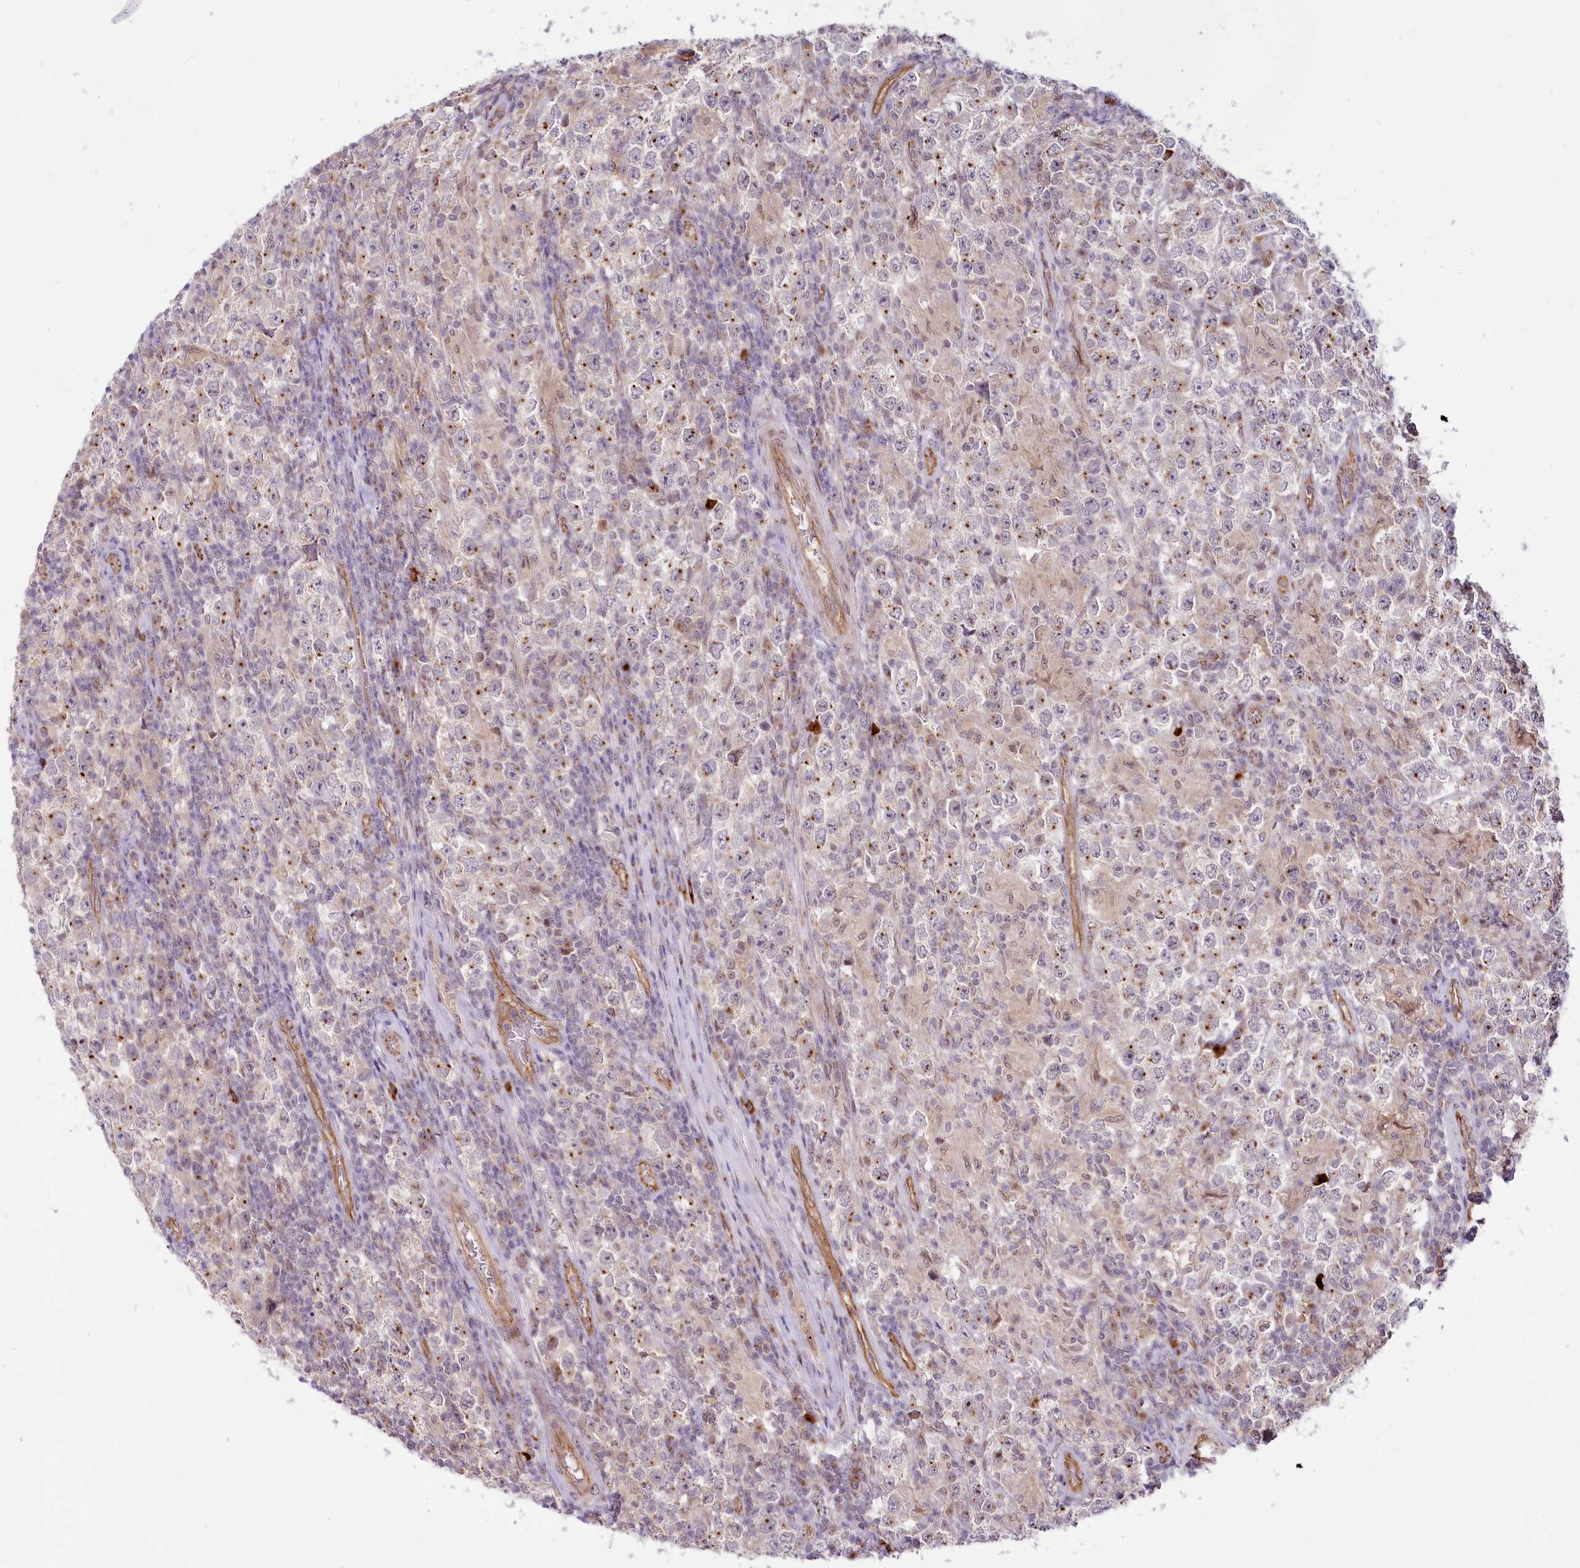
{"staining": {"intensity": "moderate", "quantity": "25%-75%", "location": "cytoplasmic/membranous"}, "tissue": "testis cancer", "cell_type": "Tumor cells", "image_type": "cancer", "snomed": [{"axis": "morphology", "description": "Normal tissue, NOS"}, {"axis": "morphology", "description": "Urothelial carcinoma, High grade"}, {"axis": "morphology", "description": "Seminoma, NOS"}, {"axis": "morphology", "description": "Carcinoma, Embryonal, NOS"}, {"axis": "topography", "description": "Urinary bladder"}, {"axis": "topography", "description": "Testis"}], "caption": "A brown stain labels moderate cytoplasmic/membranous staining of a protein in testis cancer tumor cells. The protein of interest is stained brown, and the nuclei are stained in blue (DAB (3,3'-diaminobenzidine) IHC with brightfield microscopy, high magnification).", "gene": "ALKBH8", "patient": {"sex": "male", "age": 41}}